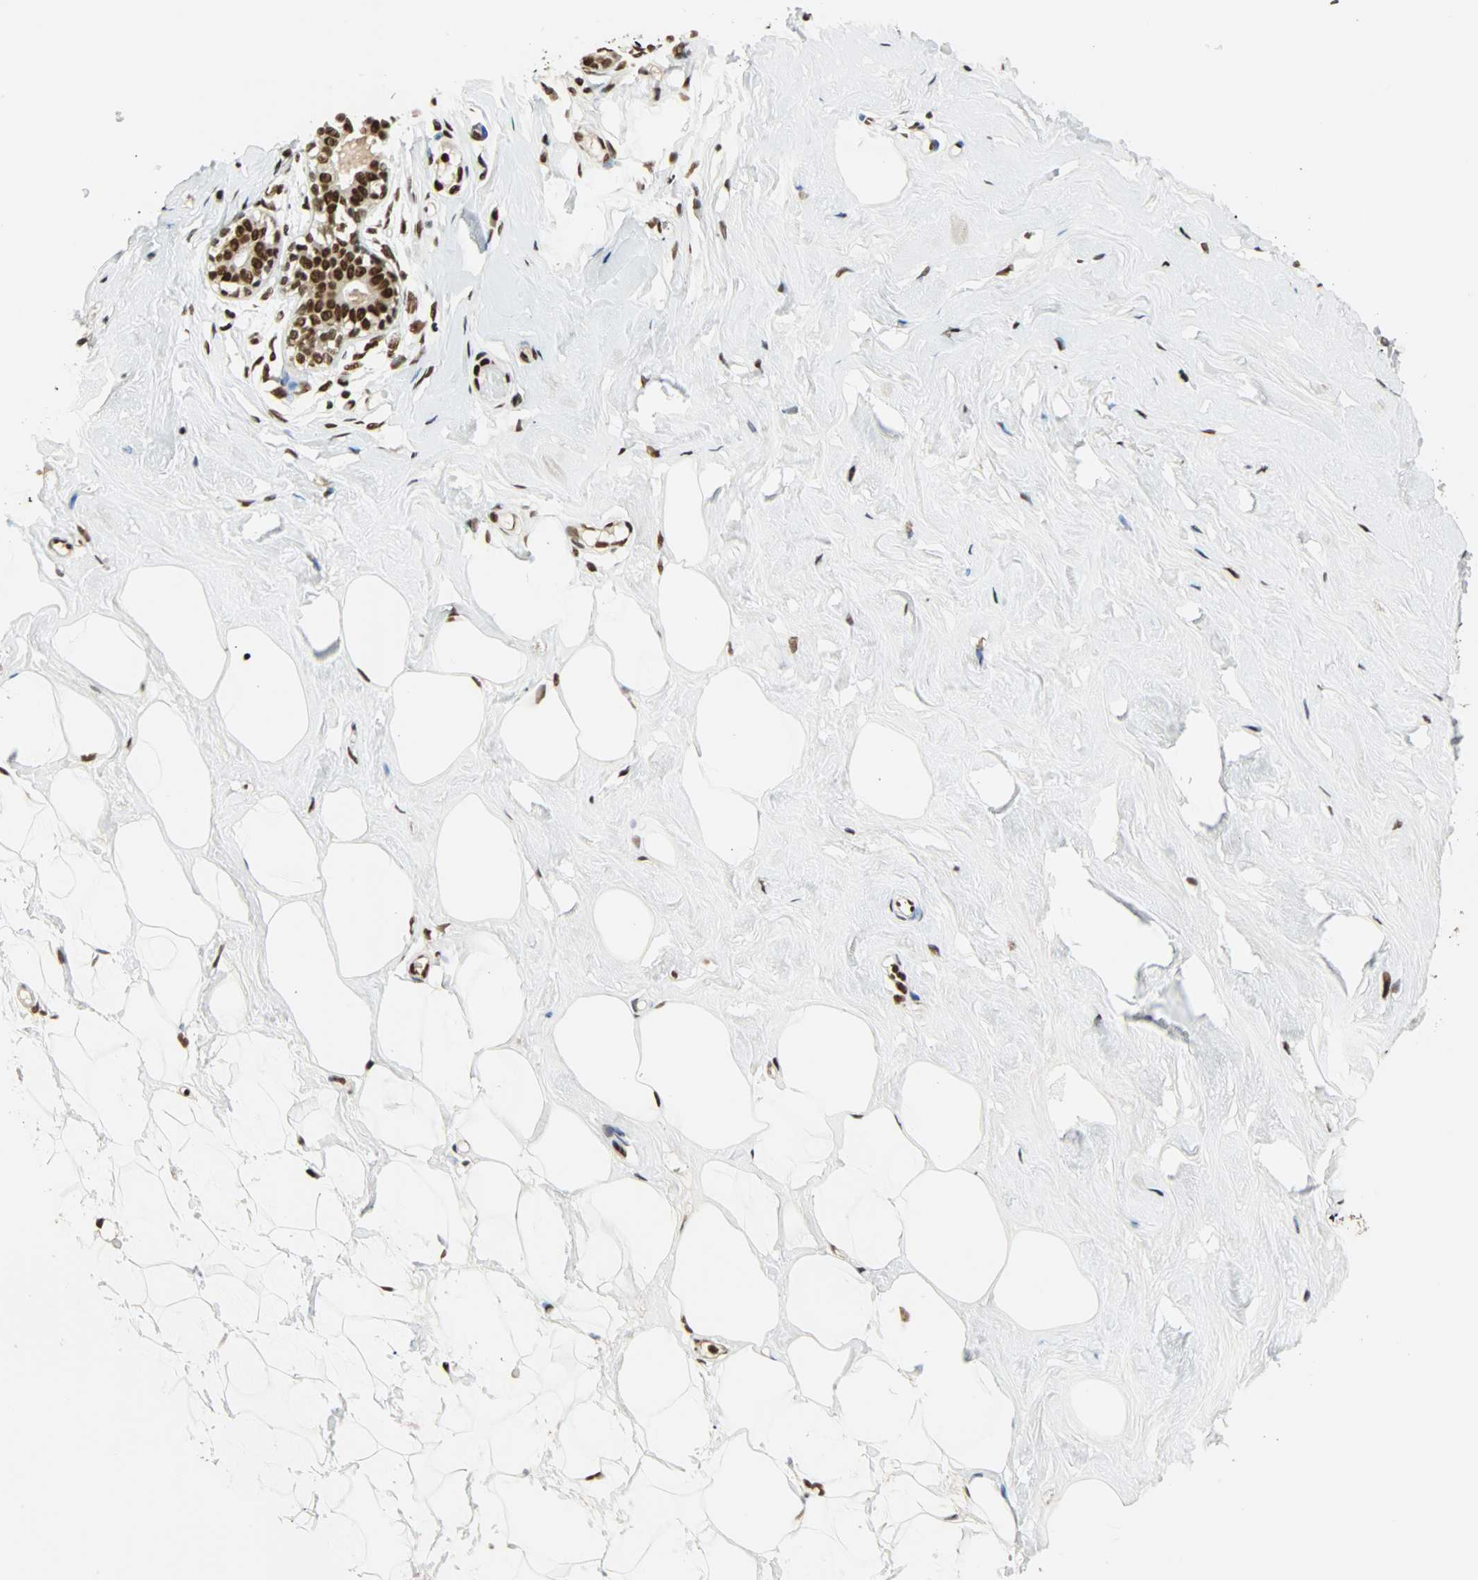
{"staining": {"intensity": "moderate", "quantity": ">75%", "location": "nuclear"}, "tissue": "breast", "cell_type": "Adipocytes", "image_type": "normal", "snomed": [{"axis": "morphology", "description": "Normal tissue, NOS"}, {"axis": "topography", "description": "Breast"}], "caption": "High-power microscopy captured an immunohistochemistry micrograph of unremarkable breast, revealing moderate nuclear staining in approximately >75% of adipocytes. Using DAB (3,3'-diaminobenzidine) (brown) and hematoxylin (blue) stains, captured at high magnification using brightfield microscopy.", "gene": "CDK12", "patient": {"sex": "female", "age": 23}}